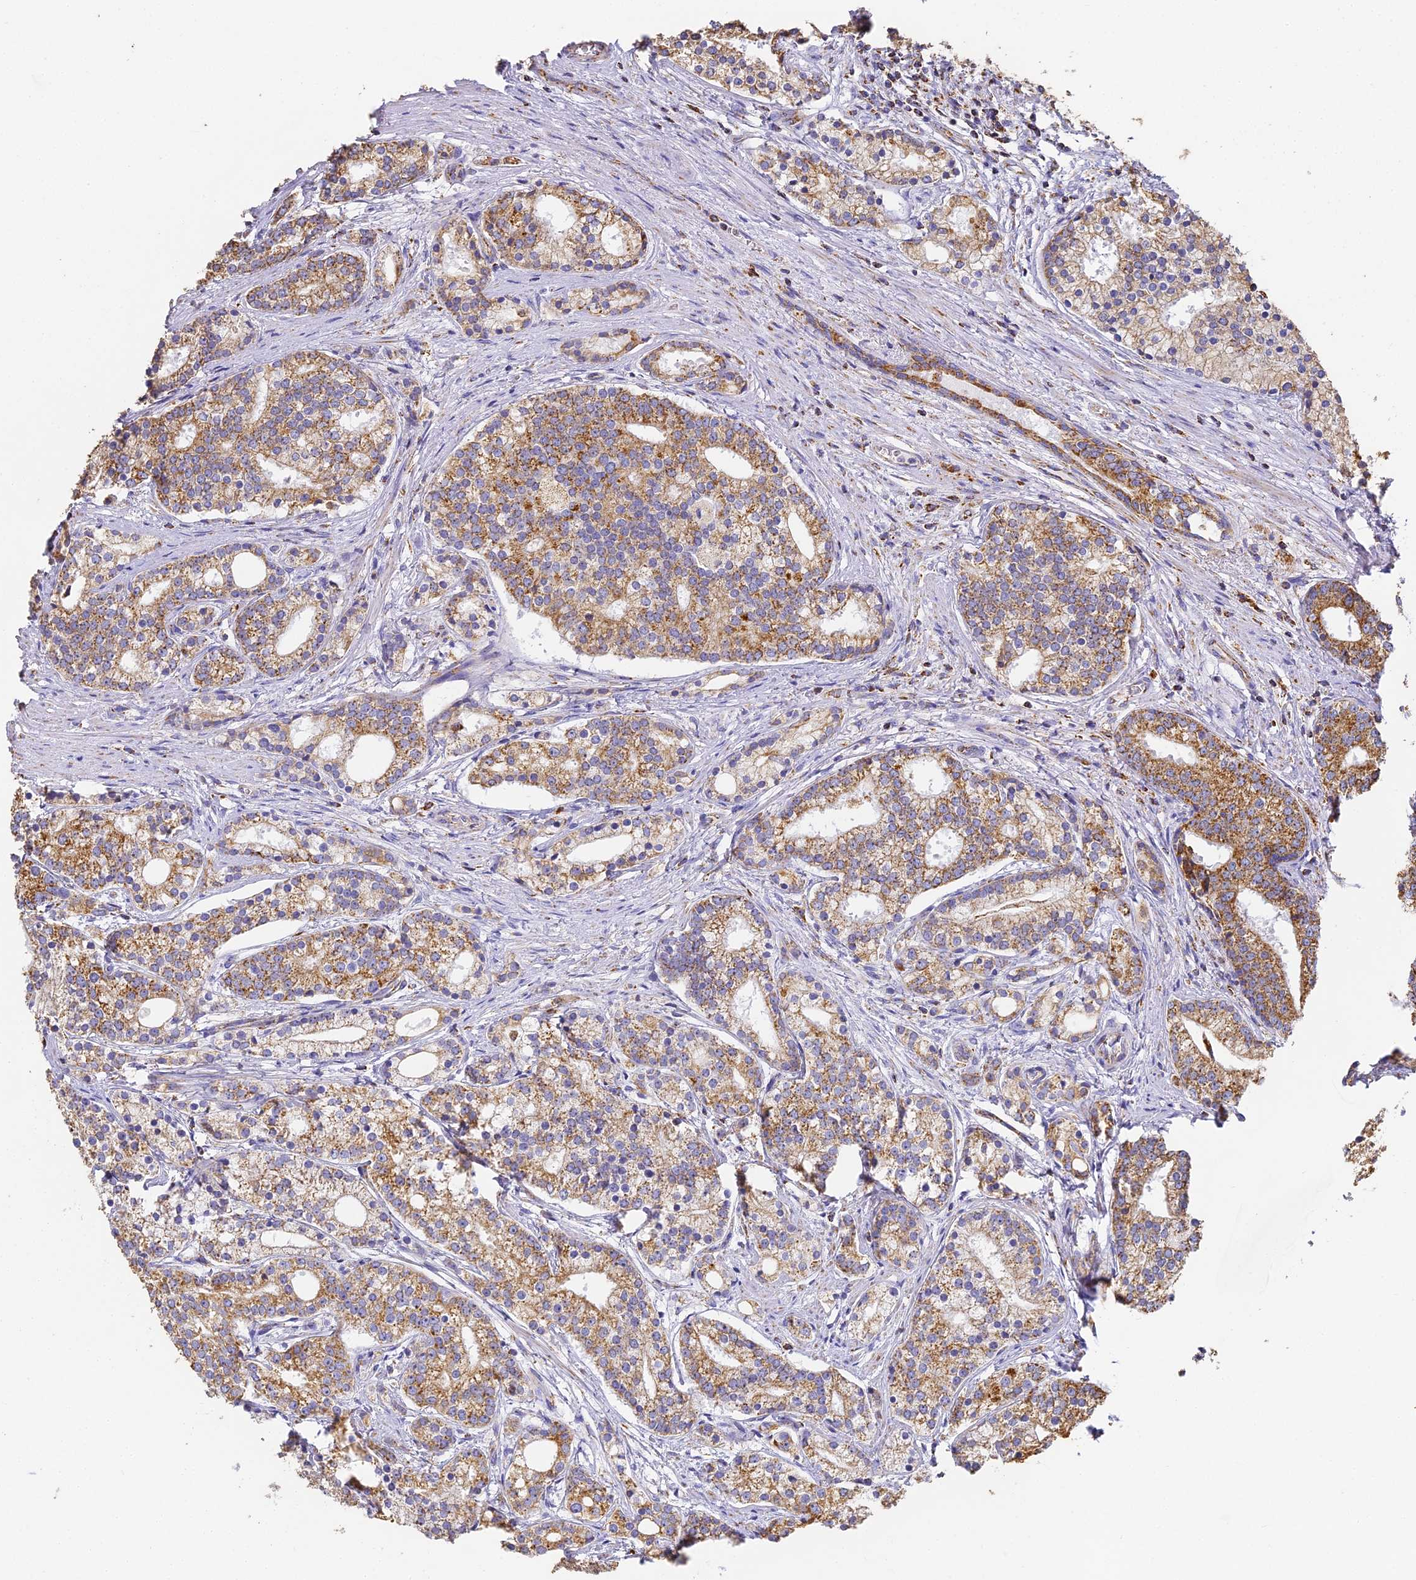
{"staining": {"intensity": "moderate", "quantity": ">75%", "location": "cytoplasmic/membranous"}, "tissue": "prostate cancer", "cell_type": "Tumor cells", "image_type": "cancer", "snomed": [{"axis": "morphology", "description": "Adenocarcinoma, Low grade"}, {"axis": "topography", "description": "Prostate"}], "caption": "Immunohistochemistry (IHC) (DAB) staining of prostate cancer (adenocarcinoma (low-grade)) reveals moderate cytoplasmic/membranous protein expression in about >75% of tumor cells.", "gene": "COX6C", "patient": {"sex": "male", "age": 71}}